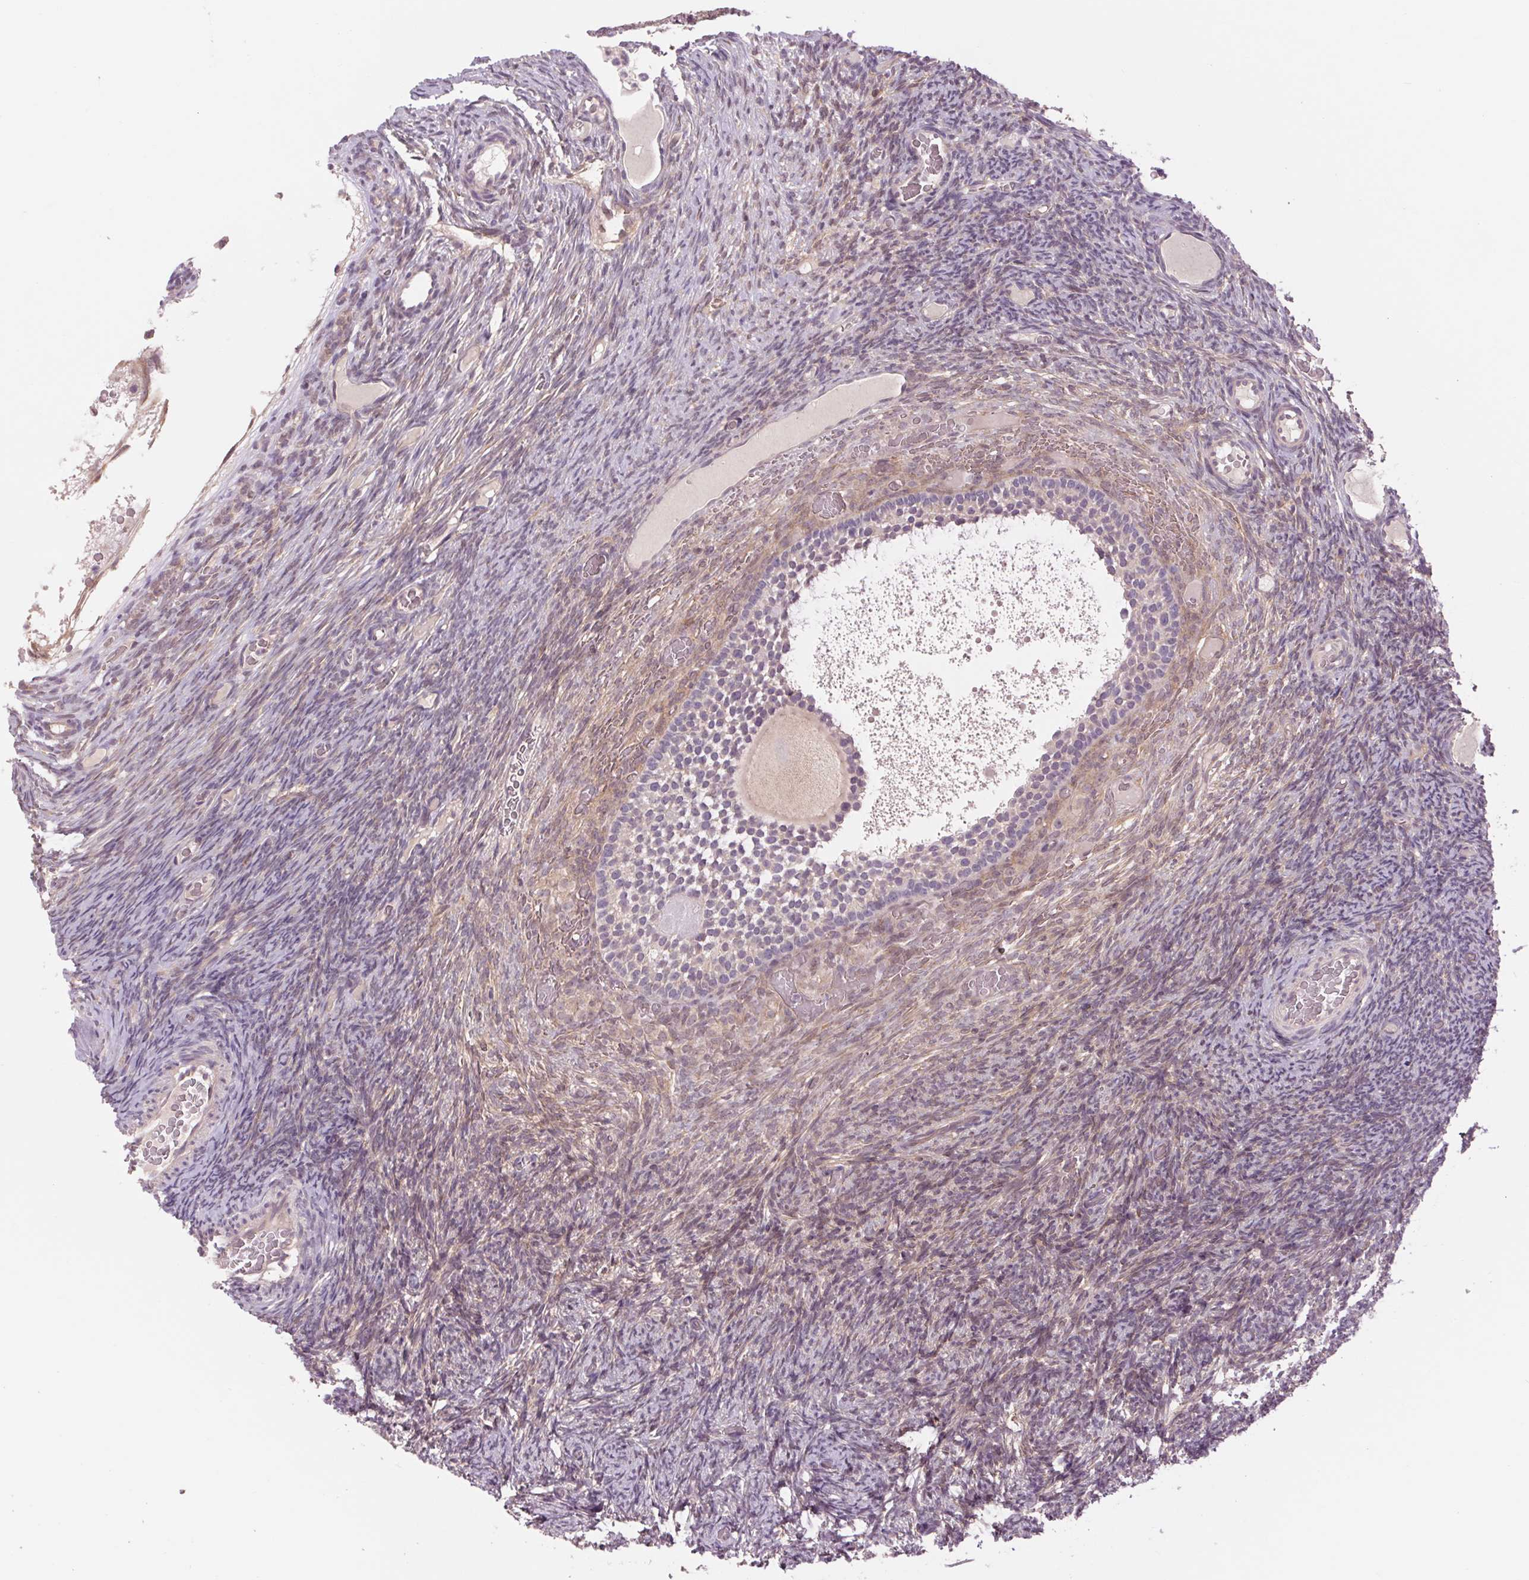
{"staining": {"intensity": "weak", "quantity": "<25%", "location": "cytoplasmic/membranous"}, "tissue": "ovary", "cell_type": "Follicle cells", "image_type": "normal", "snomed": [{"axis": "morphology", "description": "Normal tissue, NOS"}, {"axis": "topography", "description": "Ovary"}], "caption": "Immunohistochemical staining of unremarkable human ovary displays no significant positivity in follicle cells. (Immunohistochemistry (ihc), brightfield microscopy, high magnification).", "gene": "SH3RF2", "patient": {"sex": "female", "age": 34}}